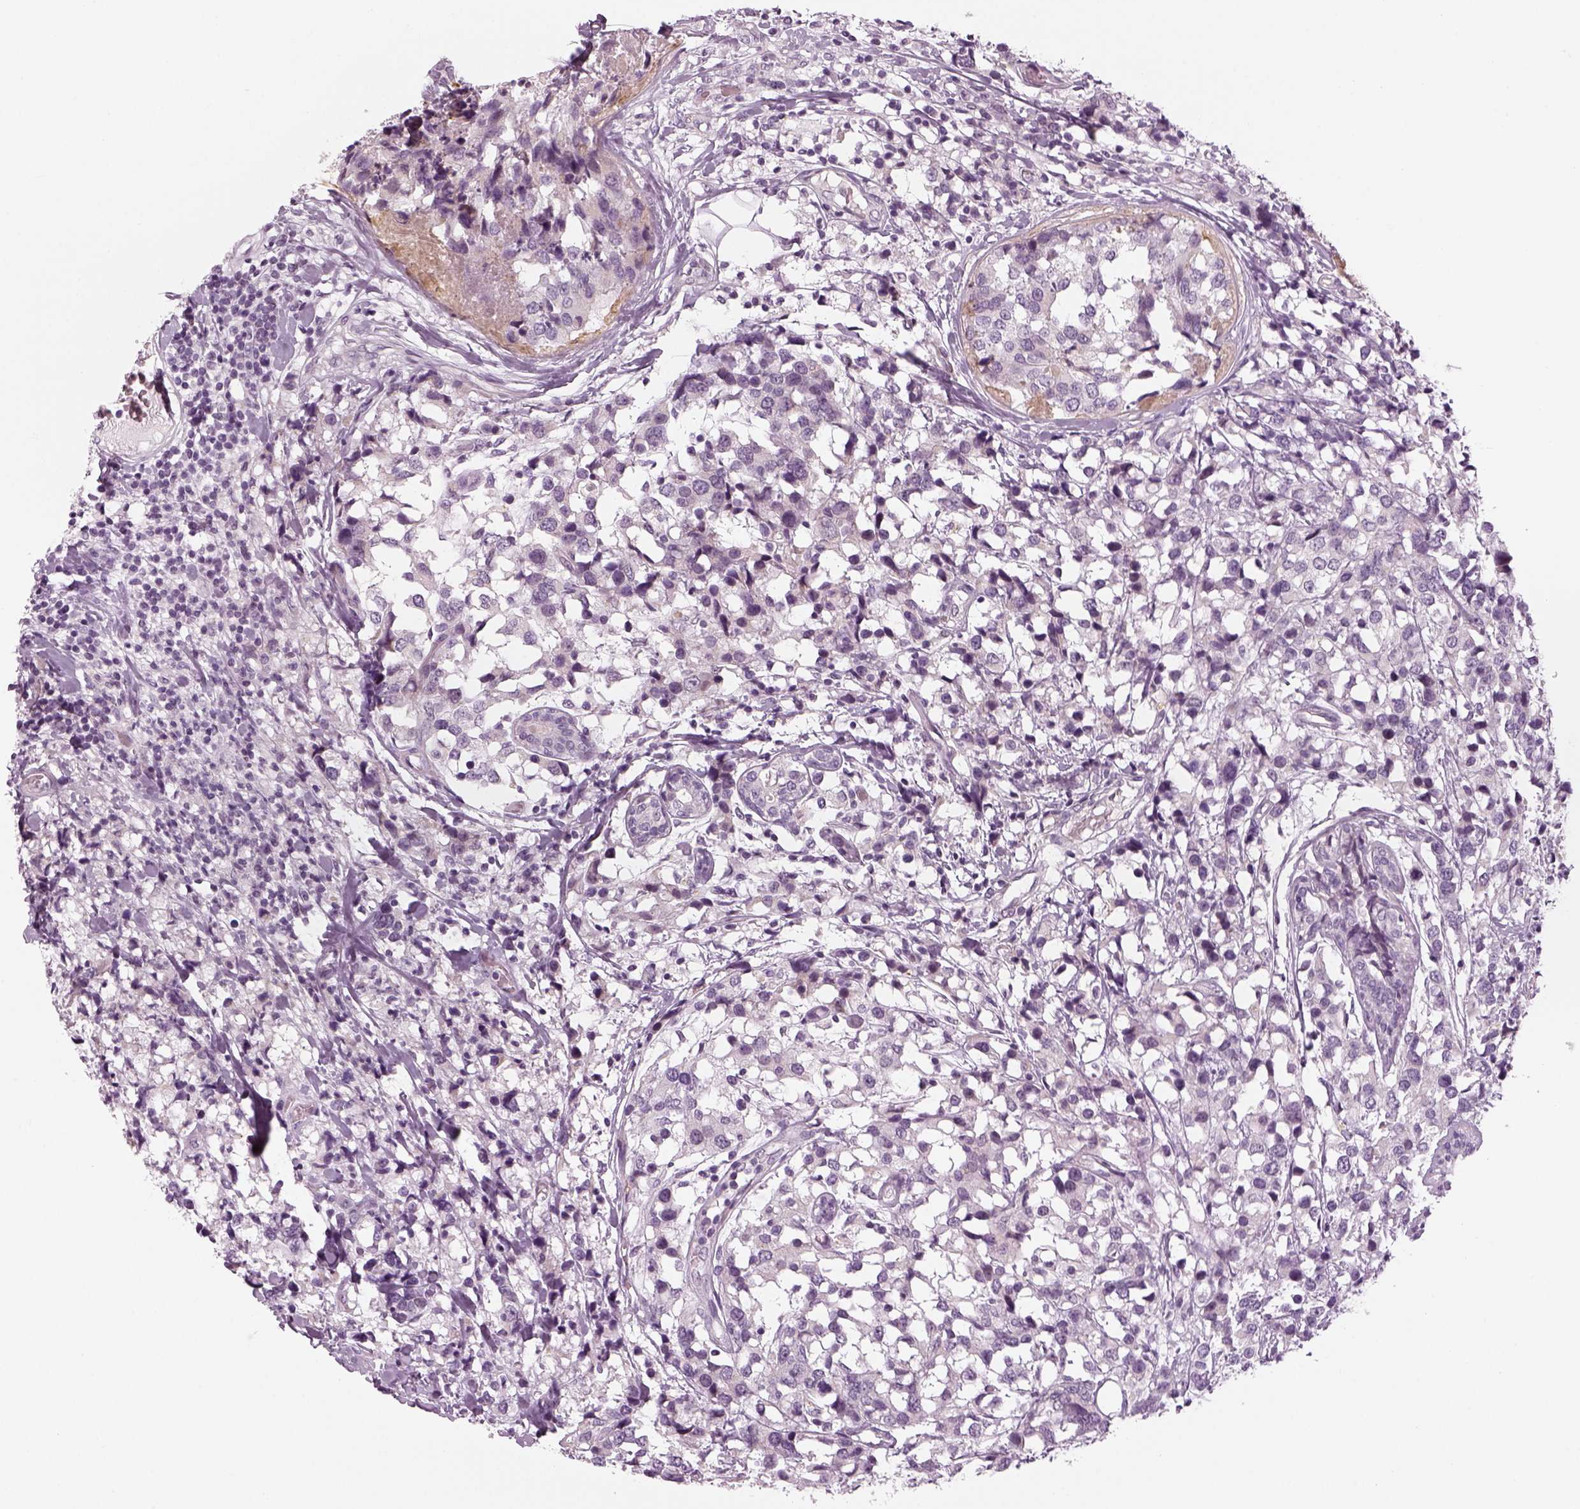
{"staining": {"intensity": "negative", "quantity": "none", "location": "none"}, "tissue": "breast cancer", "cell_type": "Tumor cells", "image_type": "cancer", "snomed": [{"axis": "morphology", "description": "Lobular carcinoma"}, {"axis": "topography", "description": "Breast"}], "caption": "Immunohistochemical staining of human breast cancer demonstrates no significant staining in tumor cells.", "gene": "LRRIQ3", "patient": {"sex": "female", "age": 59}}